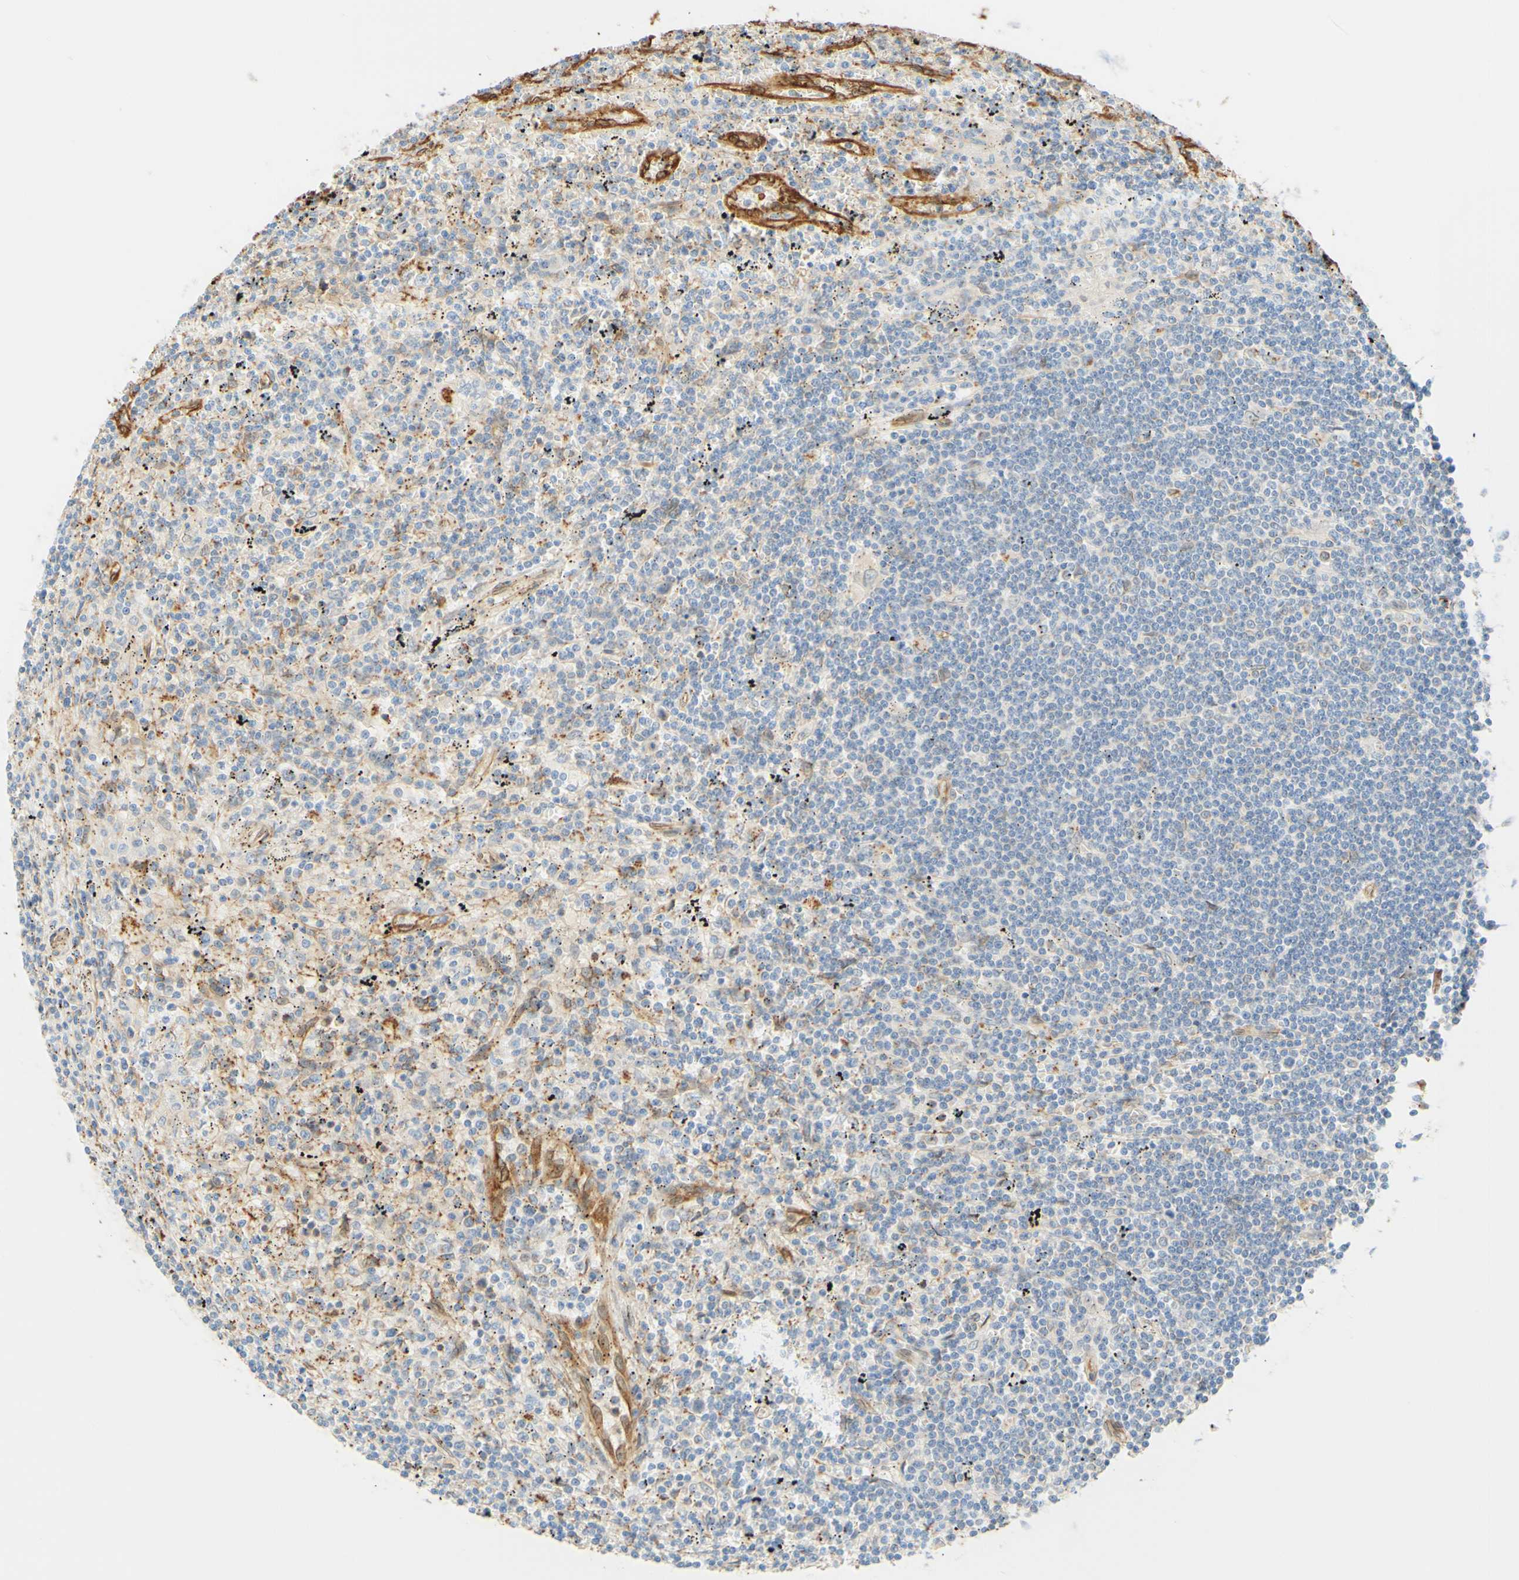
{"staining": {"intensity": "negative", "quantity": "none", "location": "none"}, "tissue": "lymphoma", "cell_type": "Tumor cells", "image_type": "cancer", "snomed": [{"axis": "morphology", "description": "Malignant lymphoma, non-Hodgkin's type, Low grade"}, {"axis": "topography", "description": "Spleen"}], "caption": "The micrograph shows no staining of tumor cells in lymphoma. (IHC, brightfield microscopy, high magnification).", "gene": "ENDOD1", "patient": {"sex": "male", "age": 76}}